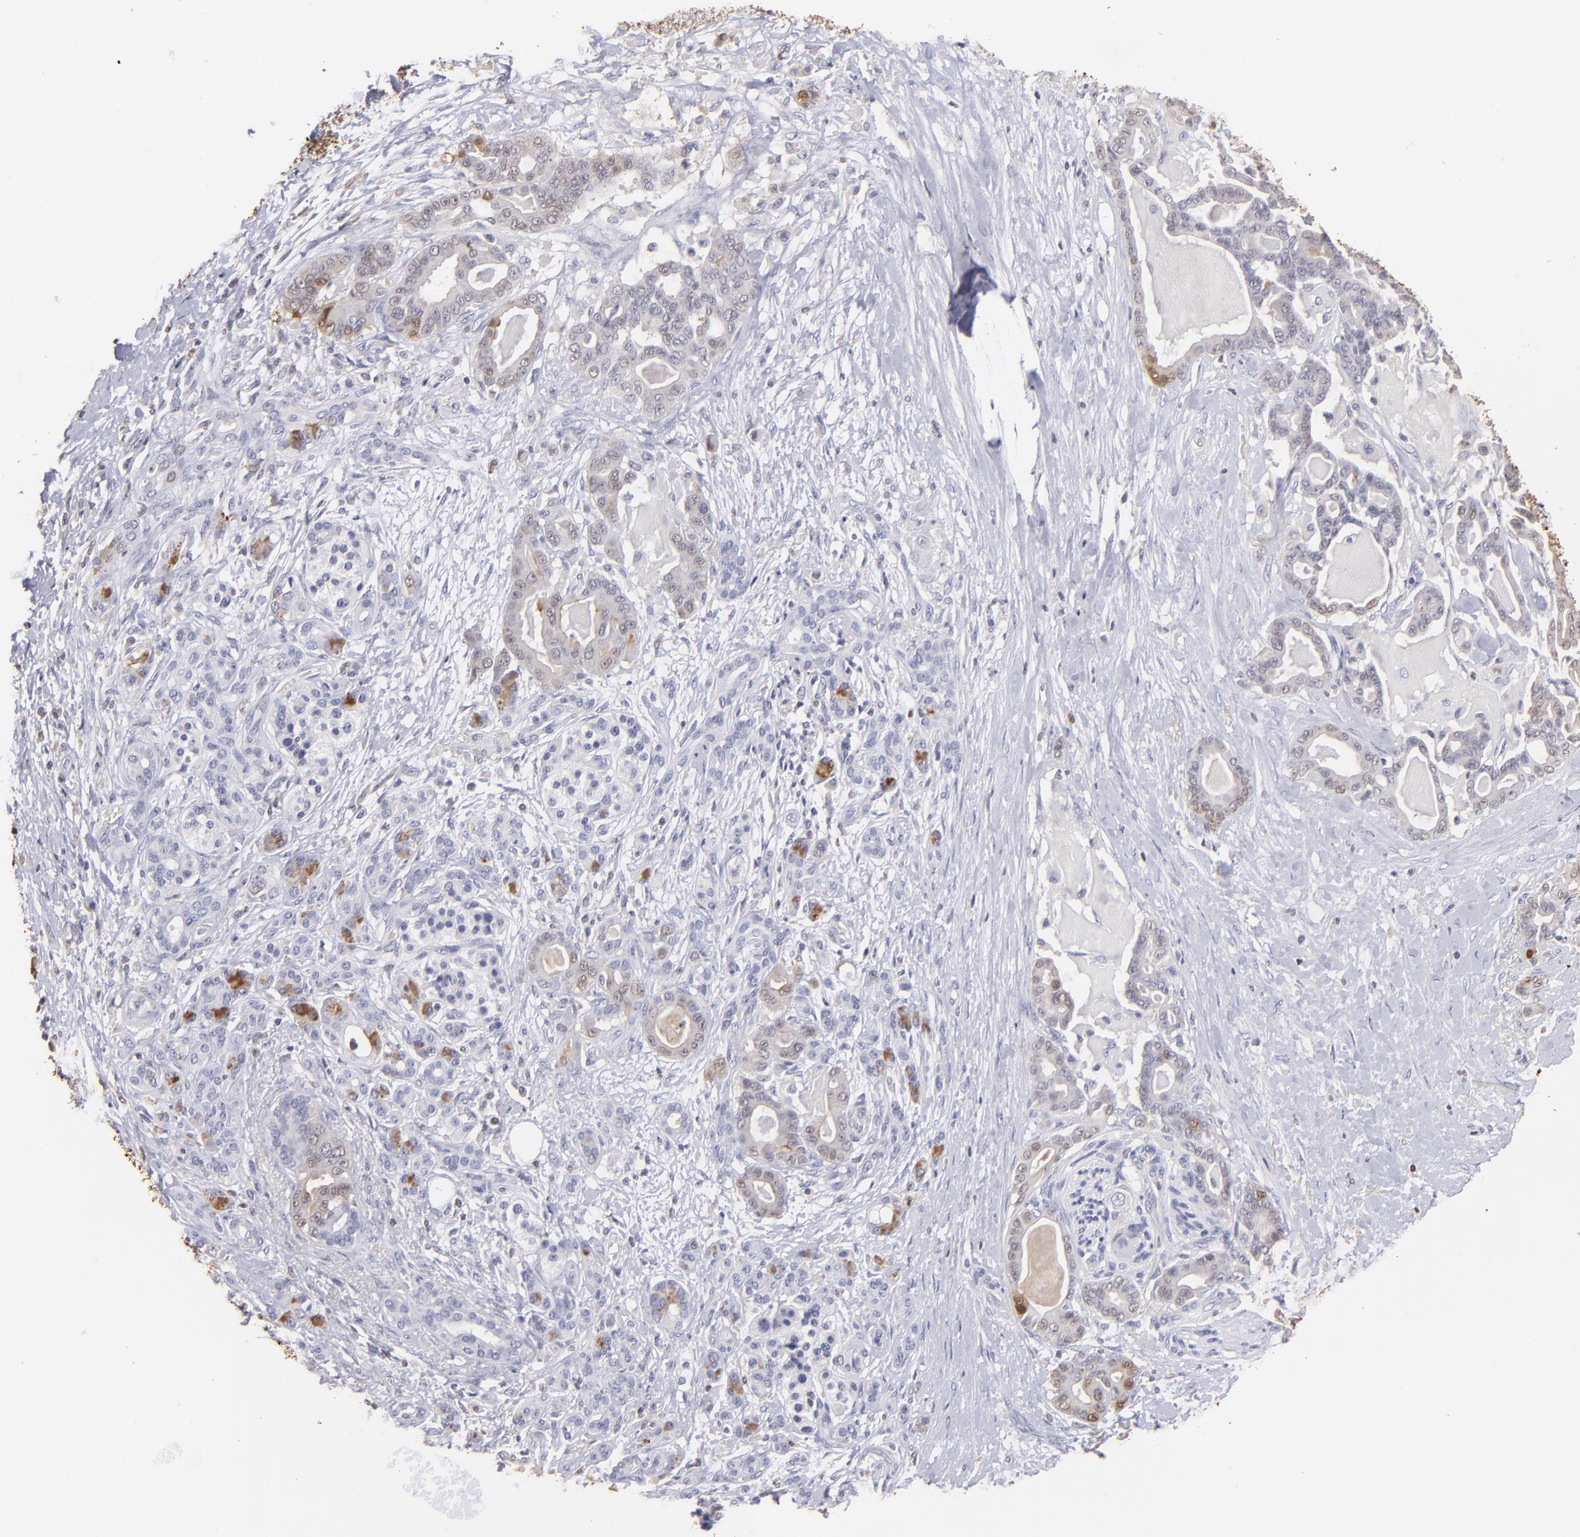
{"staining": {"intensity": "weak", "quantity": "<25%", "location": "cytoplasmic/membranous,nuclear"}, "tissue": "pancreatic cancer", "cell_type": "Tumor cells", "image_type": "cancer", "snomed": [{"axis": "morphology", "description": "Adenocarcinoma, NOS"}, {"axis": "topography", "description": "Pancreas"}], "caption": "High magnification brightfield microscopy of pancreatic adenocarcinoma stained with DAB (3,3'-diaminobenzidine) (brown) and counterstained with hematoxylin (blue): tumor cells show no significant positivity.", "gene": "S100A2", "patient": {"sex": "male", "age": 63}}